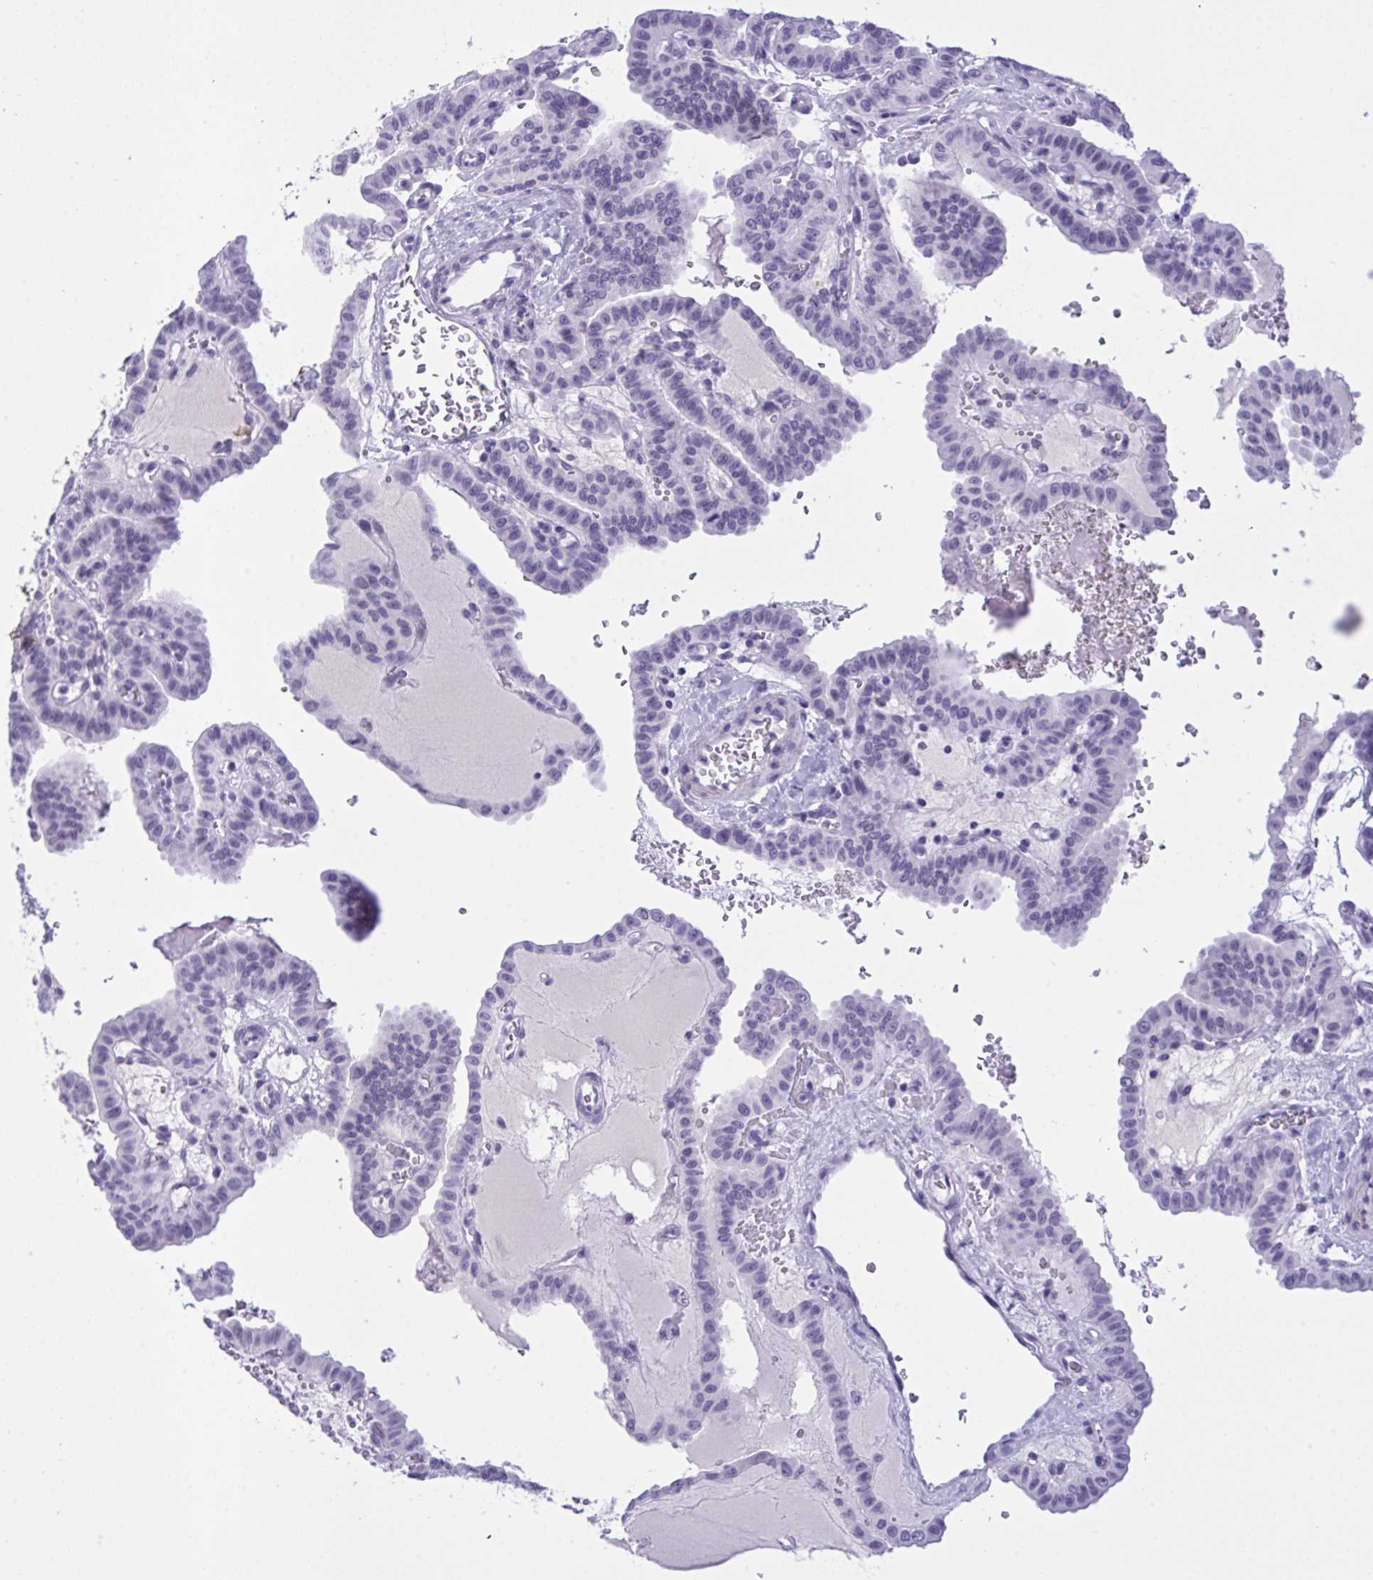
{"staining": {"intensity": "negative", "quantity": "none", "location": "none"}, "tissue": "thyroid cancer", "cell_type": "Tumor cells", "image_type": "cancer", "snomed": [{"axis": "morphology", "description": "Papillary adenocarcinoma, NOS"}, {"axis": "topography", "description": "Thyroid gland"}], "caption": "Immunohistochemical staining of human papillary adenocarcinoma (thyroid) shows no significant expression in tumor cells. (Immunohistochemistry (ihc), brightfield microscopy, high magnification).", "gene": "ELN", "patient": {"sex": "male", "age": 87}}